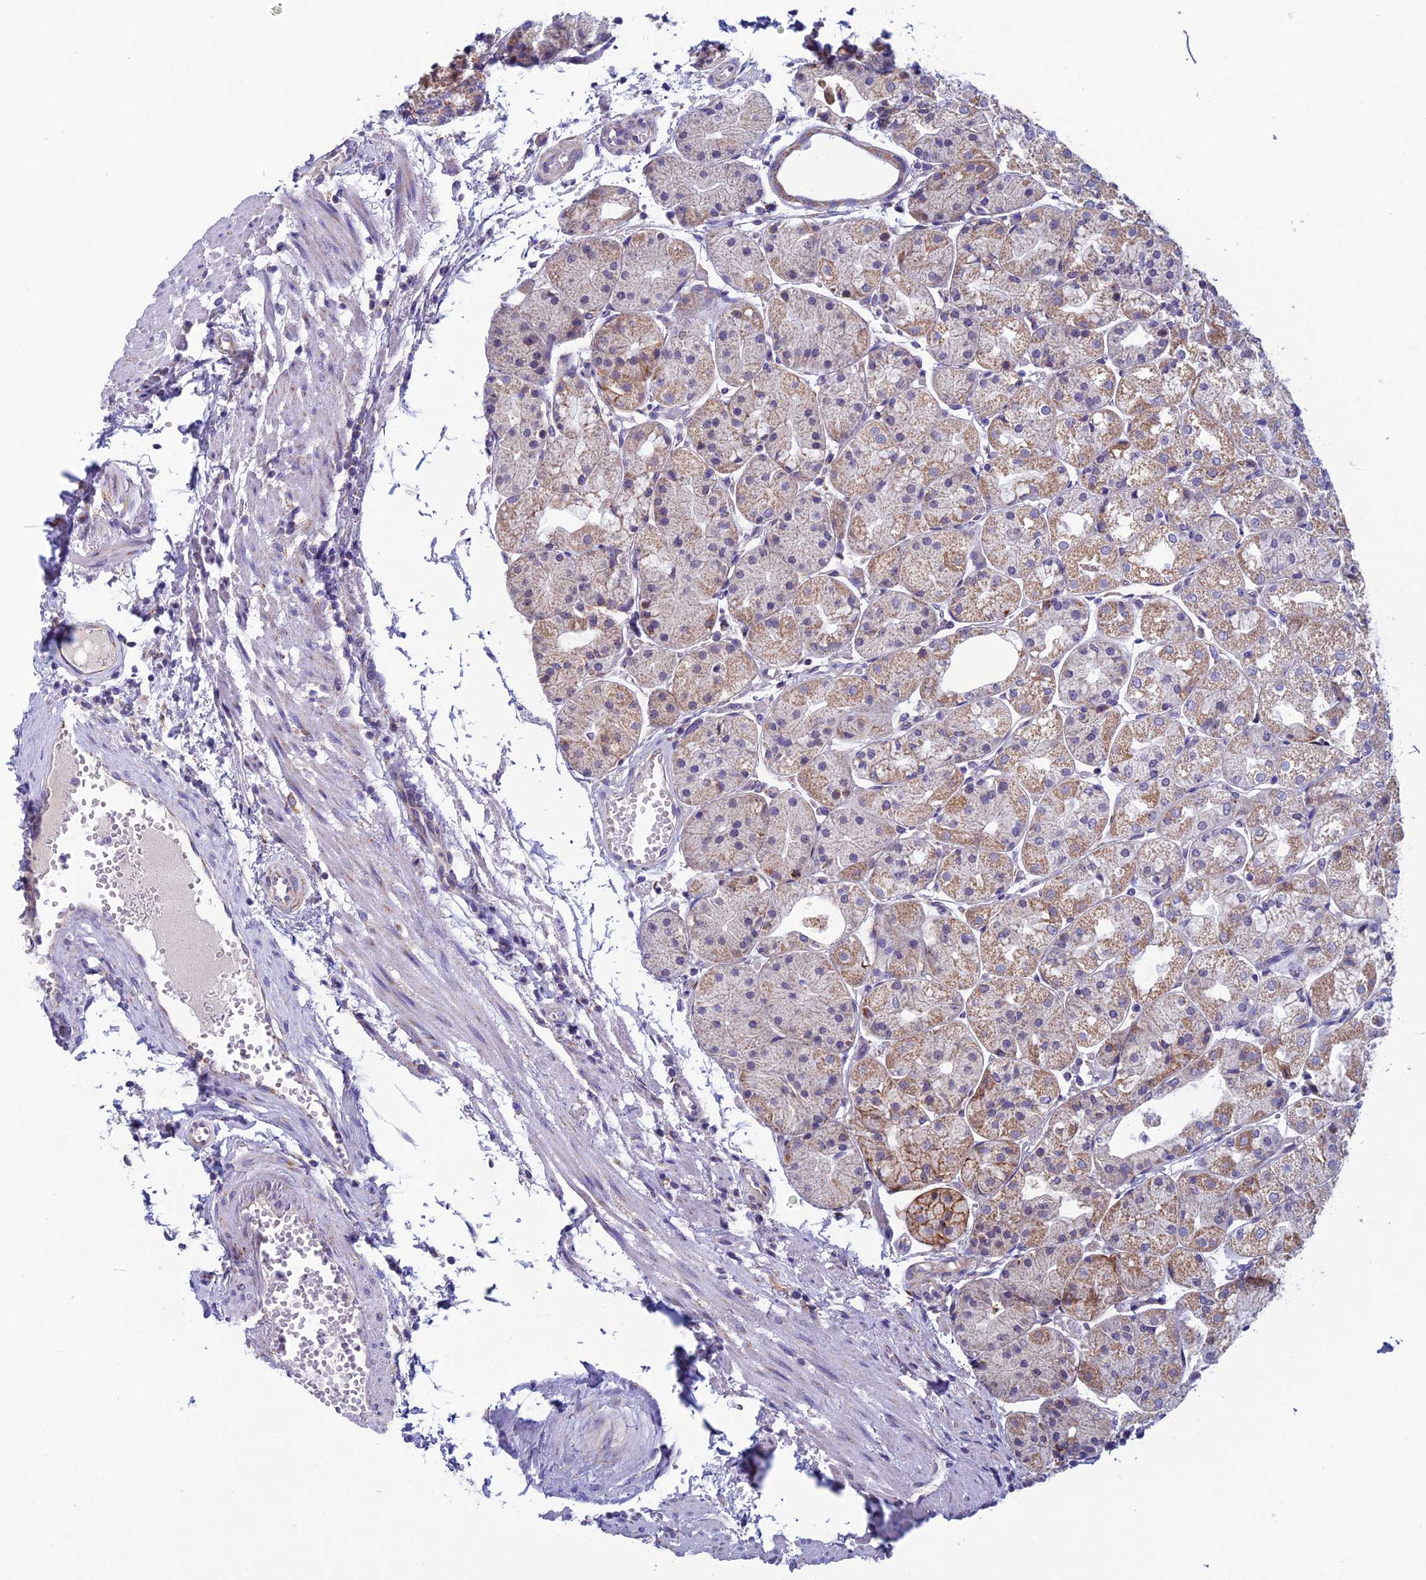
{"staining": {"intensity": "moderate", "quantity": "25%-75%", "location": "cytoplasmic/membranous"}, "tissue": "stomach", "cell_type": "Glandular cells", "image_type": "normal", "snomed": [{"axis": "morphology", "description": "Normal tissue, NOS"}, {"axis": "topography", "description": "Stomach, upper"}], "caption": "About 25%-75% of glandular cells in unremarkable human stomach demonstrate moderate cytoplasmic/membranous protein staining as visualized by brown immunohistochemical staining.", "gene": "MFSD12", "patient": {"sex": "male", "age": 72}}